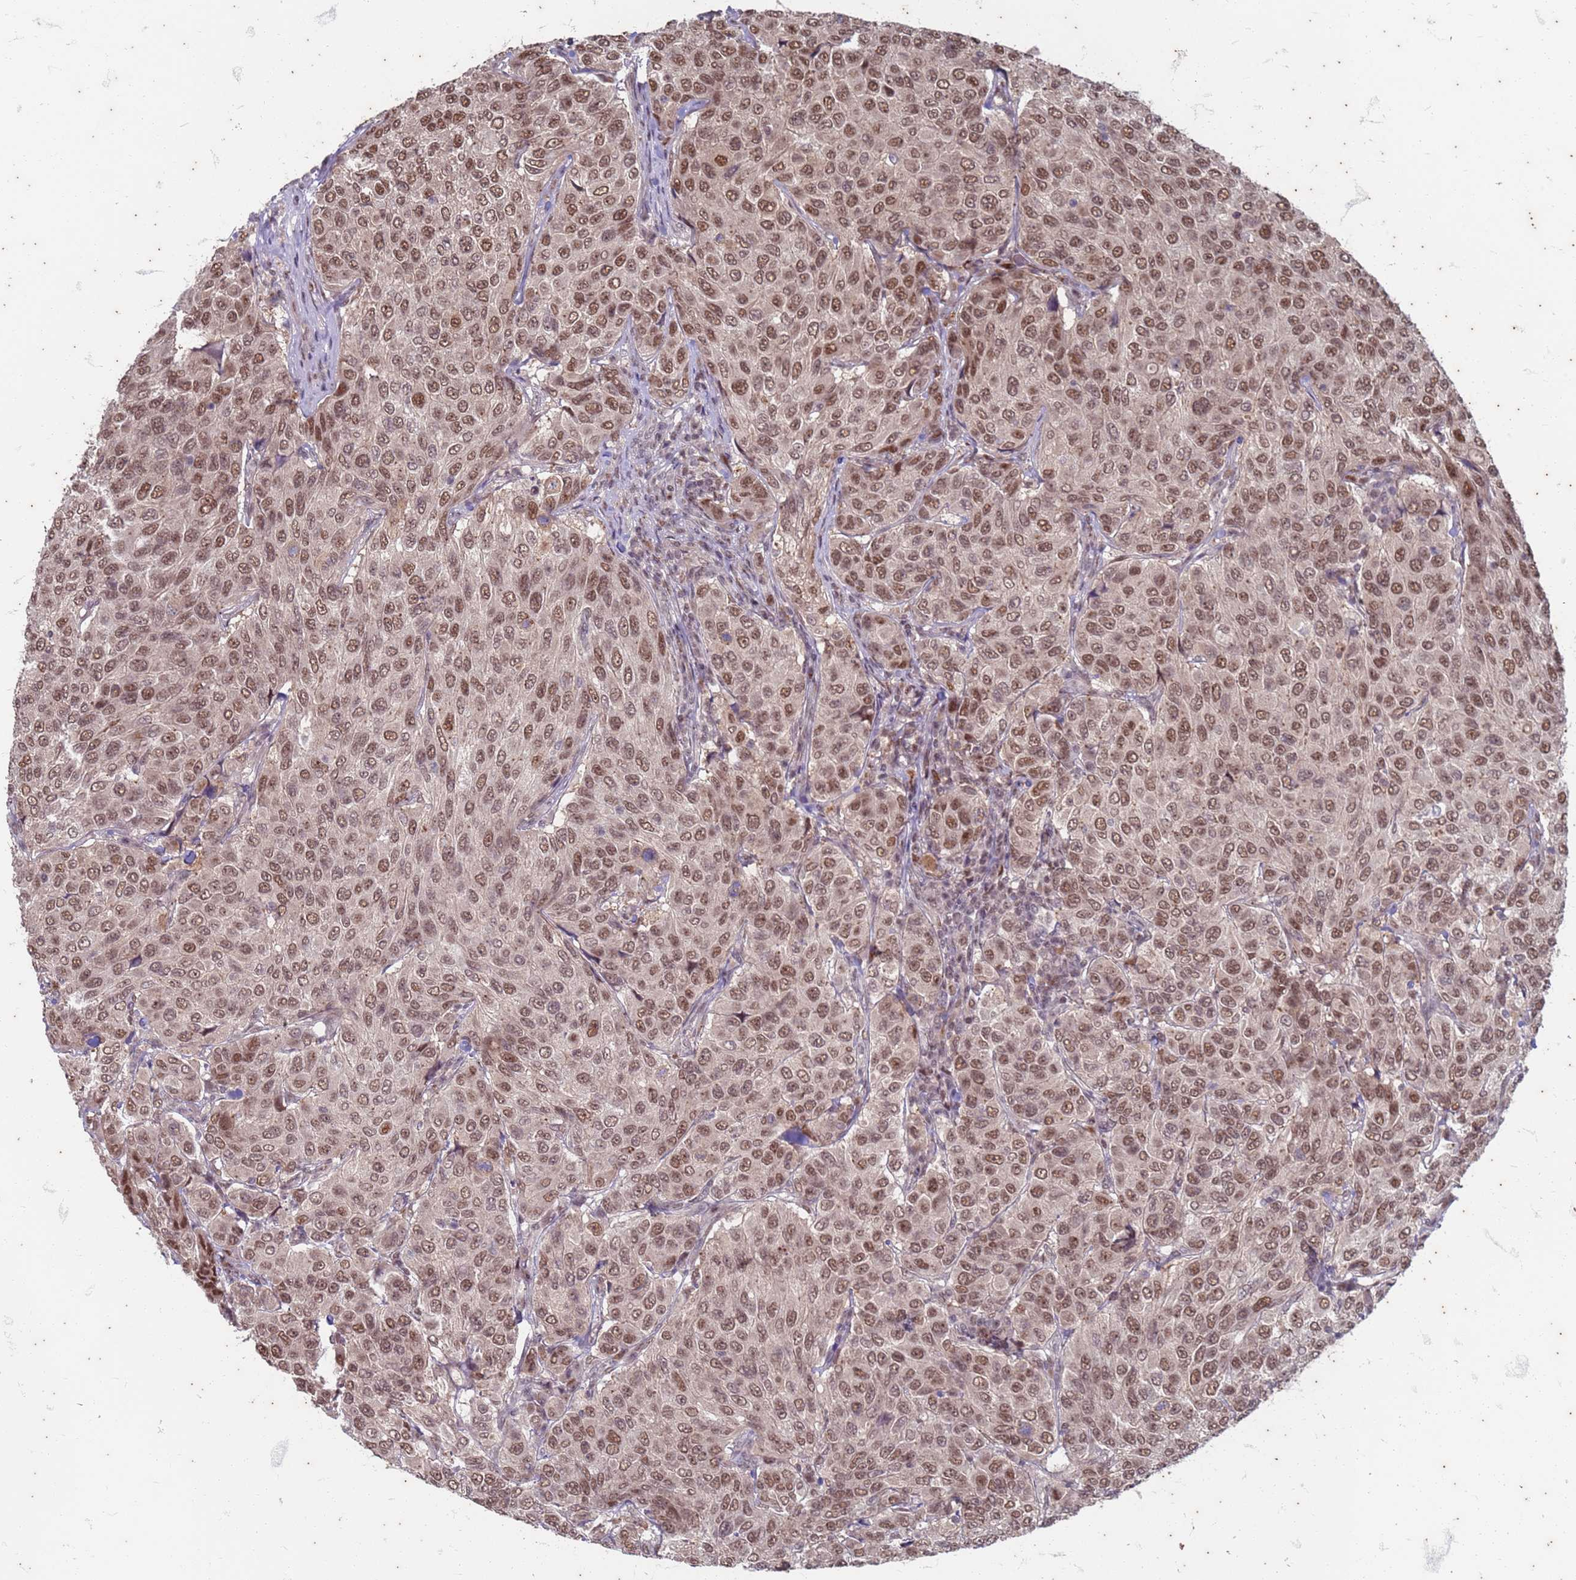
{"staining": {"intensity": "moderate", "quantity": ">75%", "location": "nuclear"}, "tissue": "breast cancer", "cell_type": "Tumor cells", "image_type": "cancer", "snomed": [{"axis": "morphology", "description": "Duct carcinoma"}, {"axis": "topography", "description": "Breast"}], "caption": "This histopathology image reveals intraductal carcinoma (breast) stained with immunohistochemistry (IHC) to label a protein in brown. The nuclear of tumor cells show moderate positivity for the protein. Nuclei are counter-stained blue.", "gene": "TRMT6", "patient": {"sex": "female", "age": 55}}